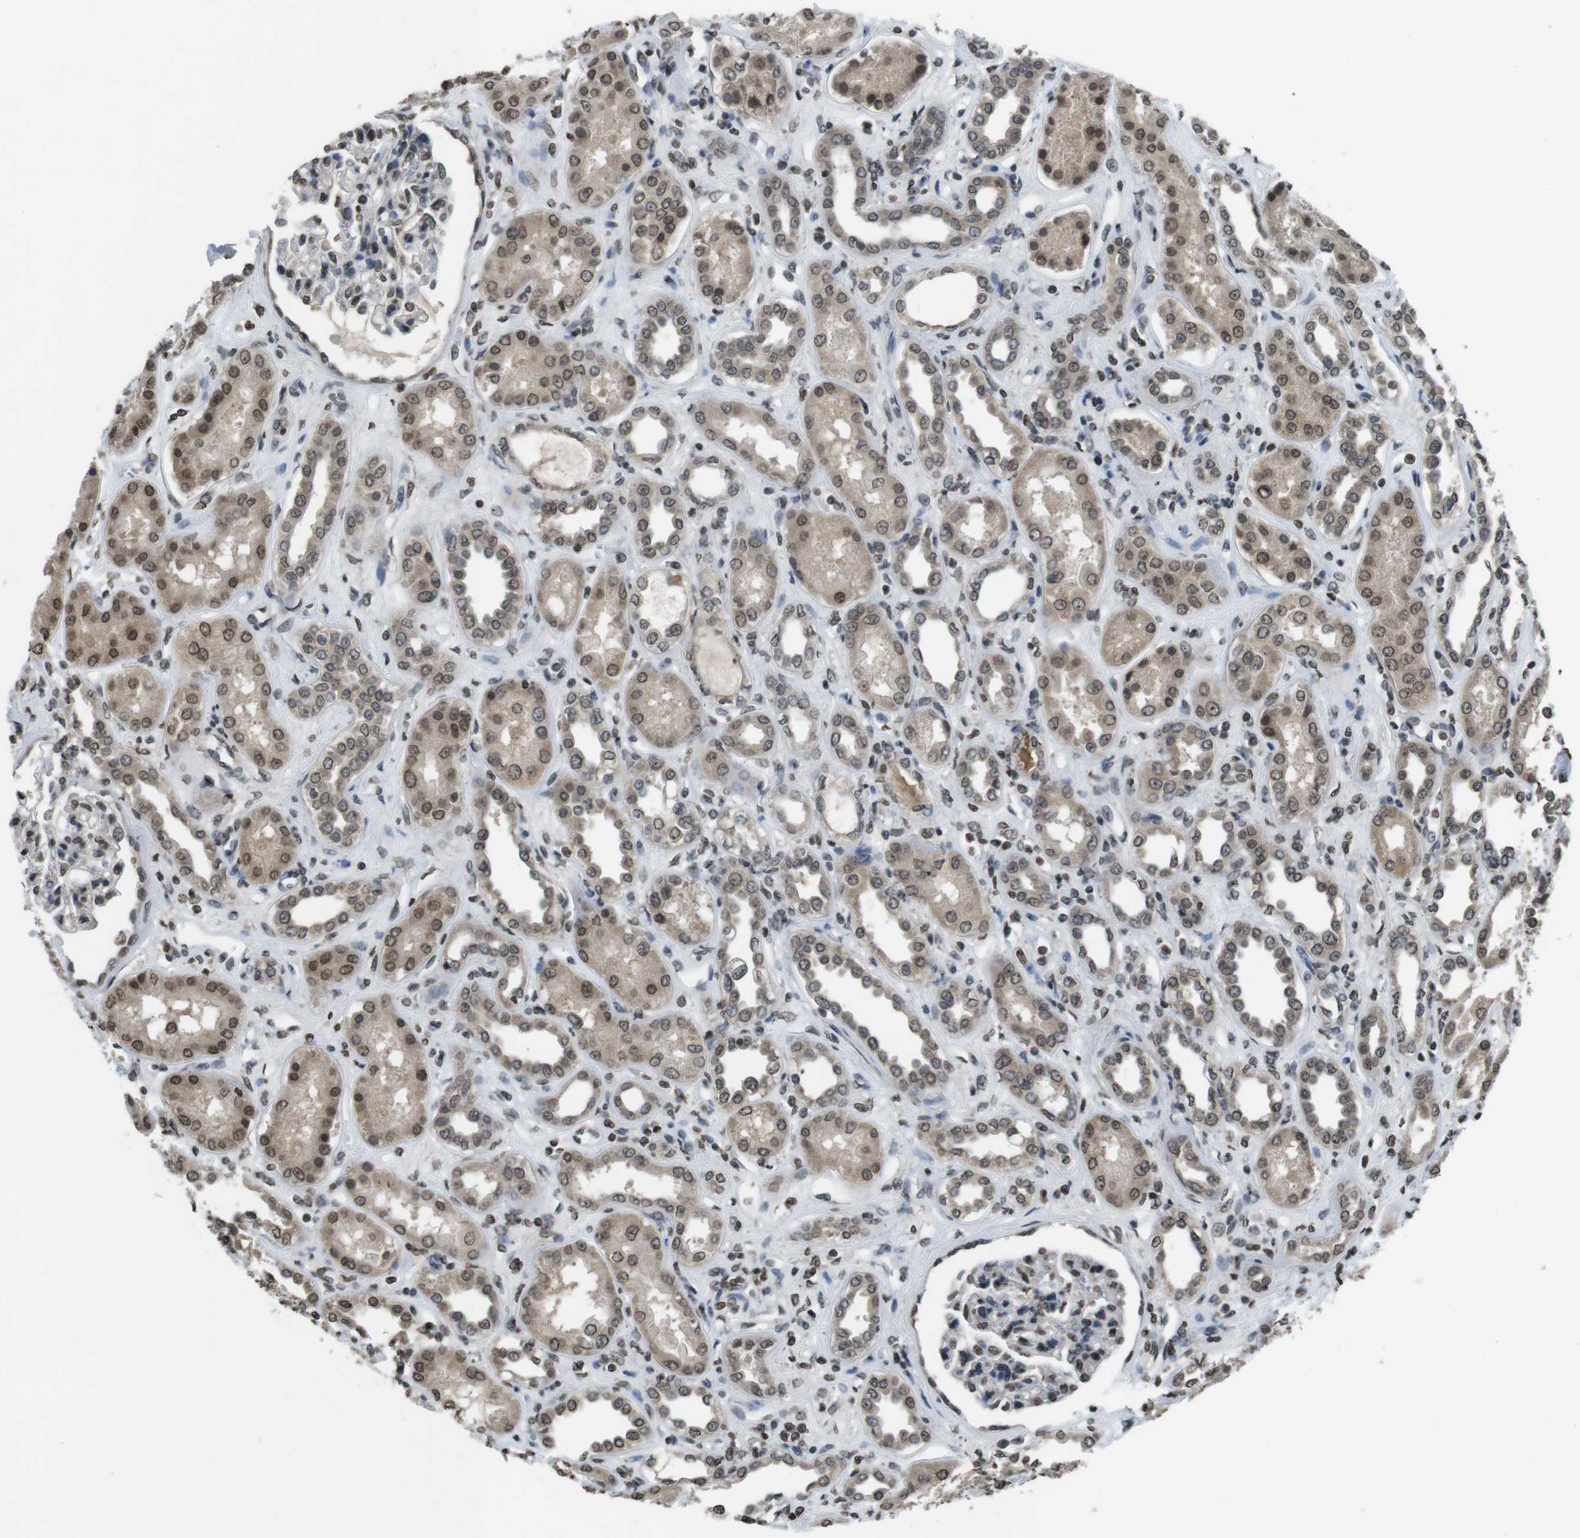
{"staining": {"intensity": "moderate", "quantity": "25%-75%", "location": "nuclear"}, "tissue": "kidney", "cell_type": "Cells in glomeruli", "image_type": "normal", "snomed": [{"axis": "morphology", "description": "Normal tissue, NOS"}, {"axis": "topography", "description": "Kidney"}], "caption": "The immunohistochemical stain highlights moderate nuclear positivity in cells in glomeruli of benign kidney. (brown staining indicates protein expression, while blue staining denotes nuclei).", "gene": "MAF", "patient": {"sex": "male", "age": 59}}